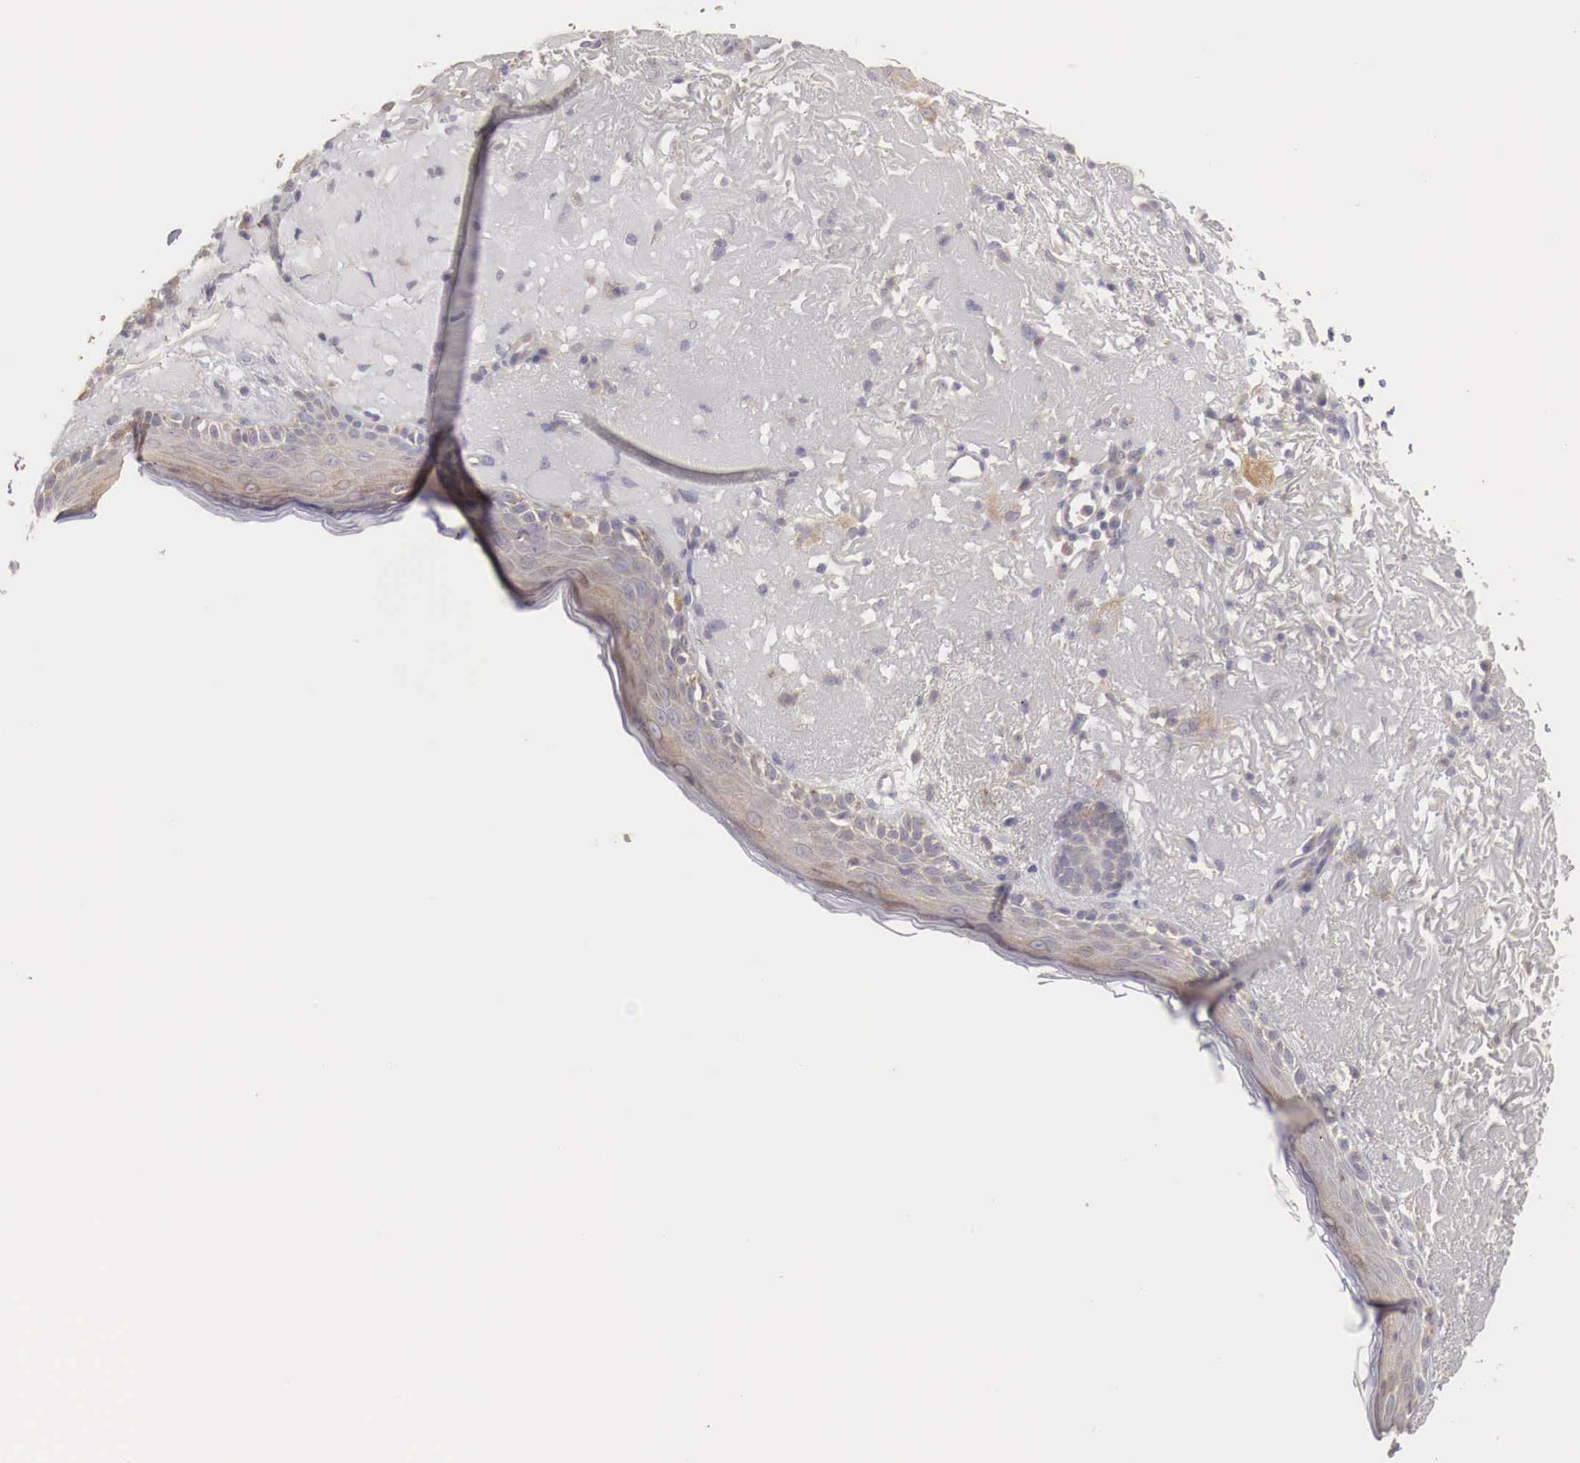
{"staining": {"intensity": "negative", "quantity": "none", "location": "none"}, "tissue": "skin", "cell_type": "Fibroblasts", "image_type": "normal", "snomed": [{"axis": "morphology", "description": "Normal tissue, NOS"}, {"axis": "topography", "description": "Skin"}], "caption": "Fibroblasts show no significant protein expression in unremarkable skin.", "gene": "NSDHL", "patient": {"sex": "female", "age": 90}}